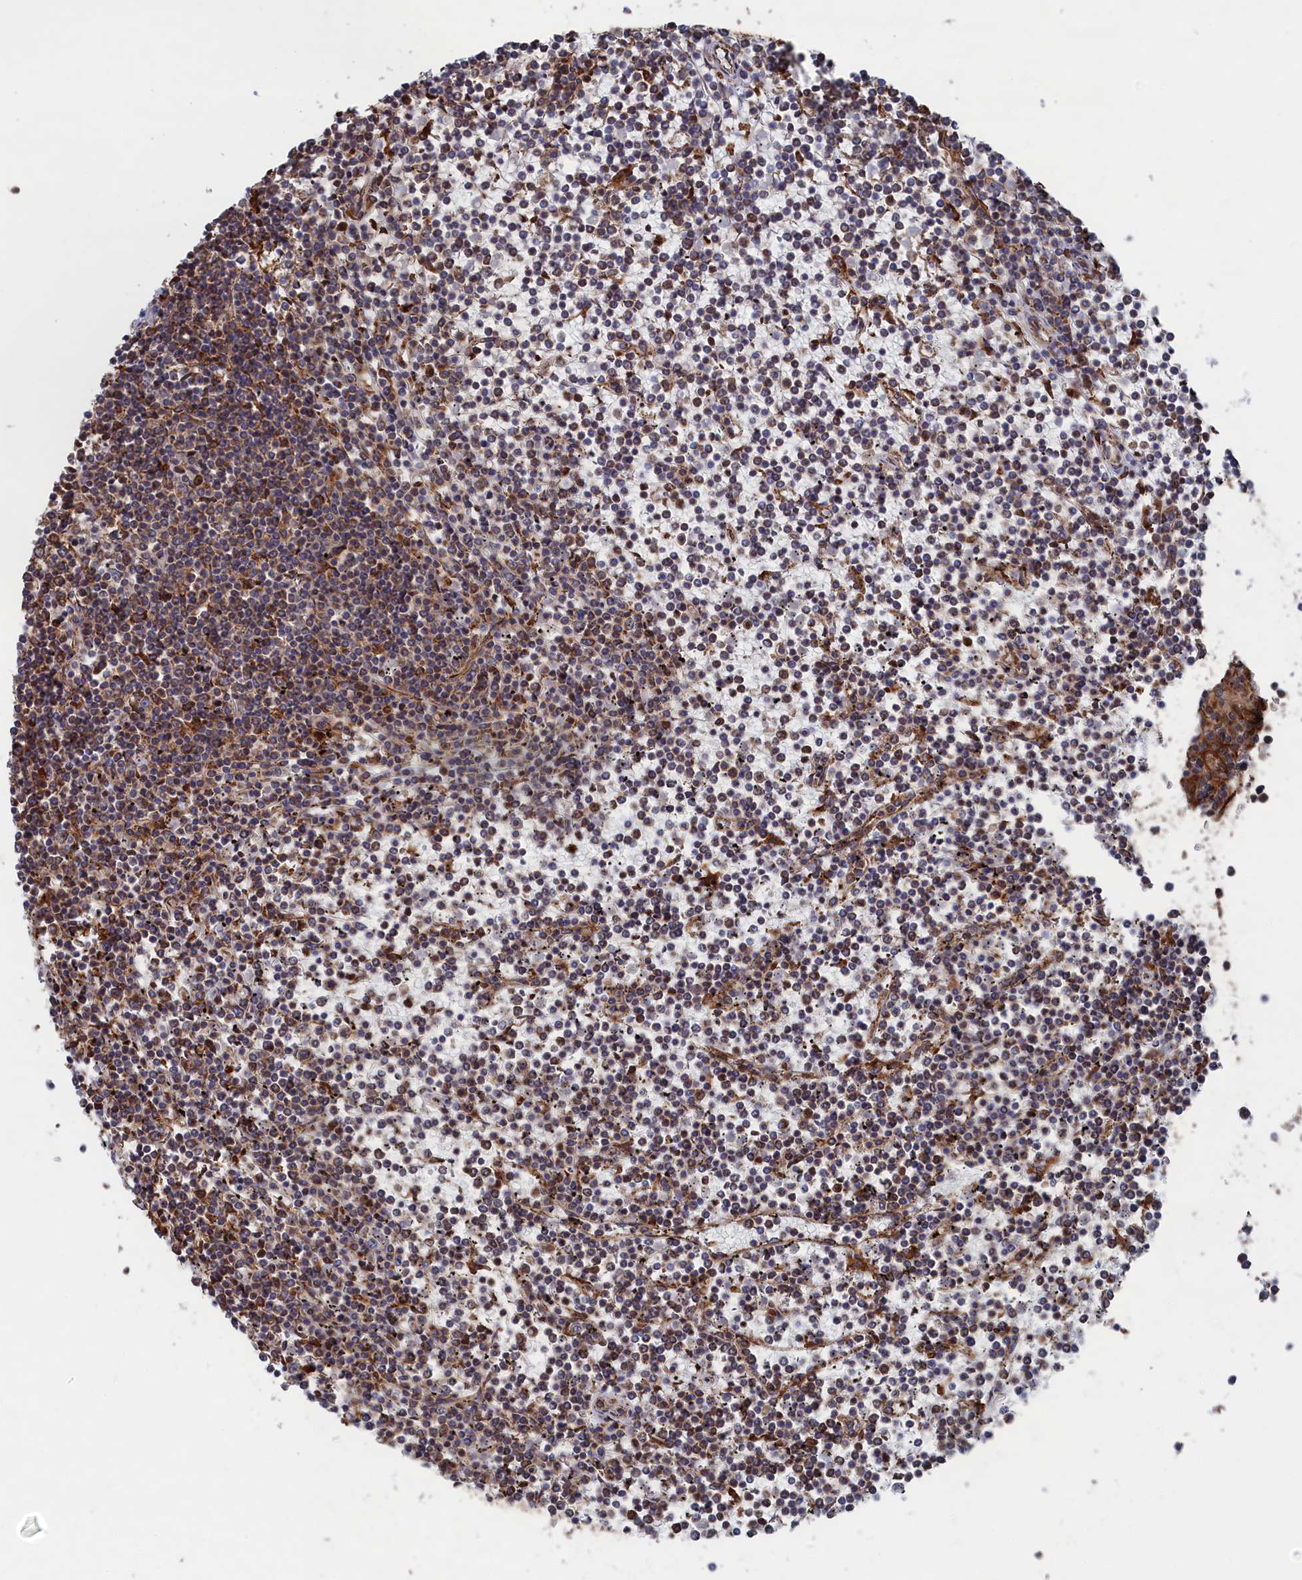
{"staining": {"intensity": "weak", "quantity": "25%-75%", "location": "cytoplasmic/membranous"}, "tissue": "lymphoma", "cell_type": "Tumor cells", "image_type": "cancer", "snomed": [{"axis": "morphology", "description": "Malignant lymphoma, non-Hodgkin's type, Low grade"}, {"axis": "topography", "description": "Spleen"}], "caption": "Lymphoma stained for a protein (brown) exhibits weak cytoplasmic/membranous positive staining in about 25%-75% of tumor cells.", "gene": "BPIFB6", "patient": {"sex": "female", "age": 19}}